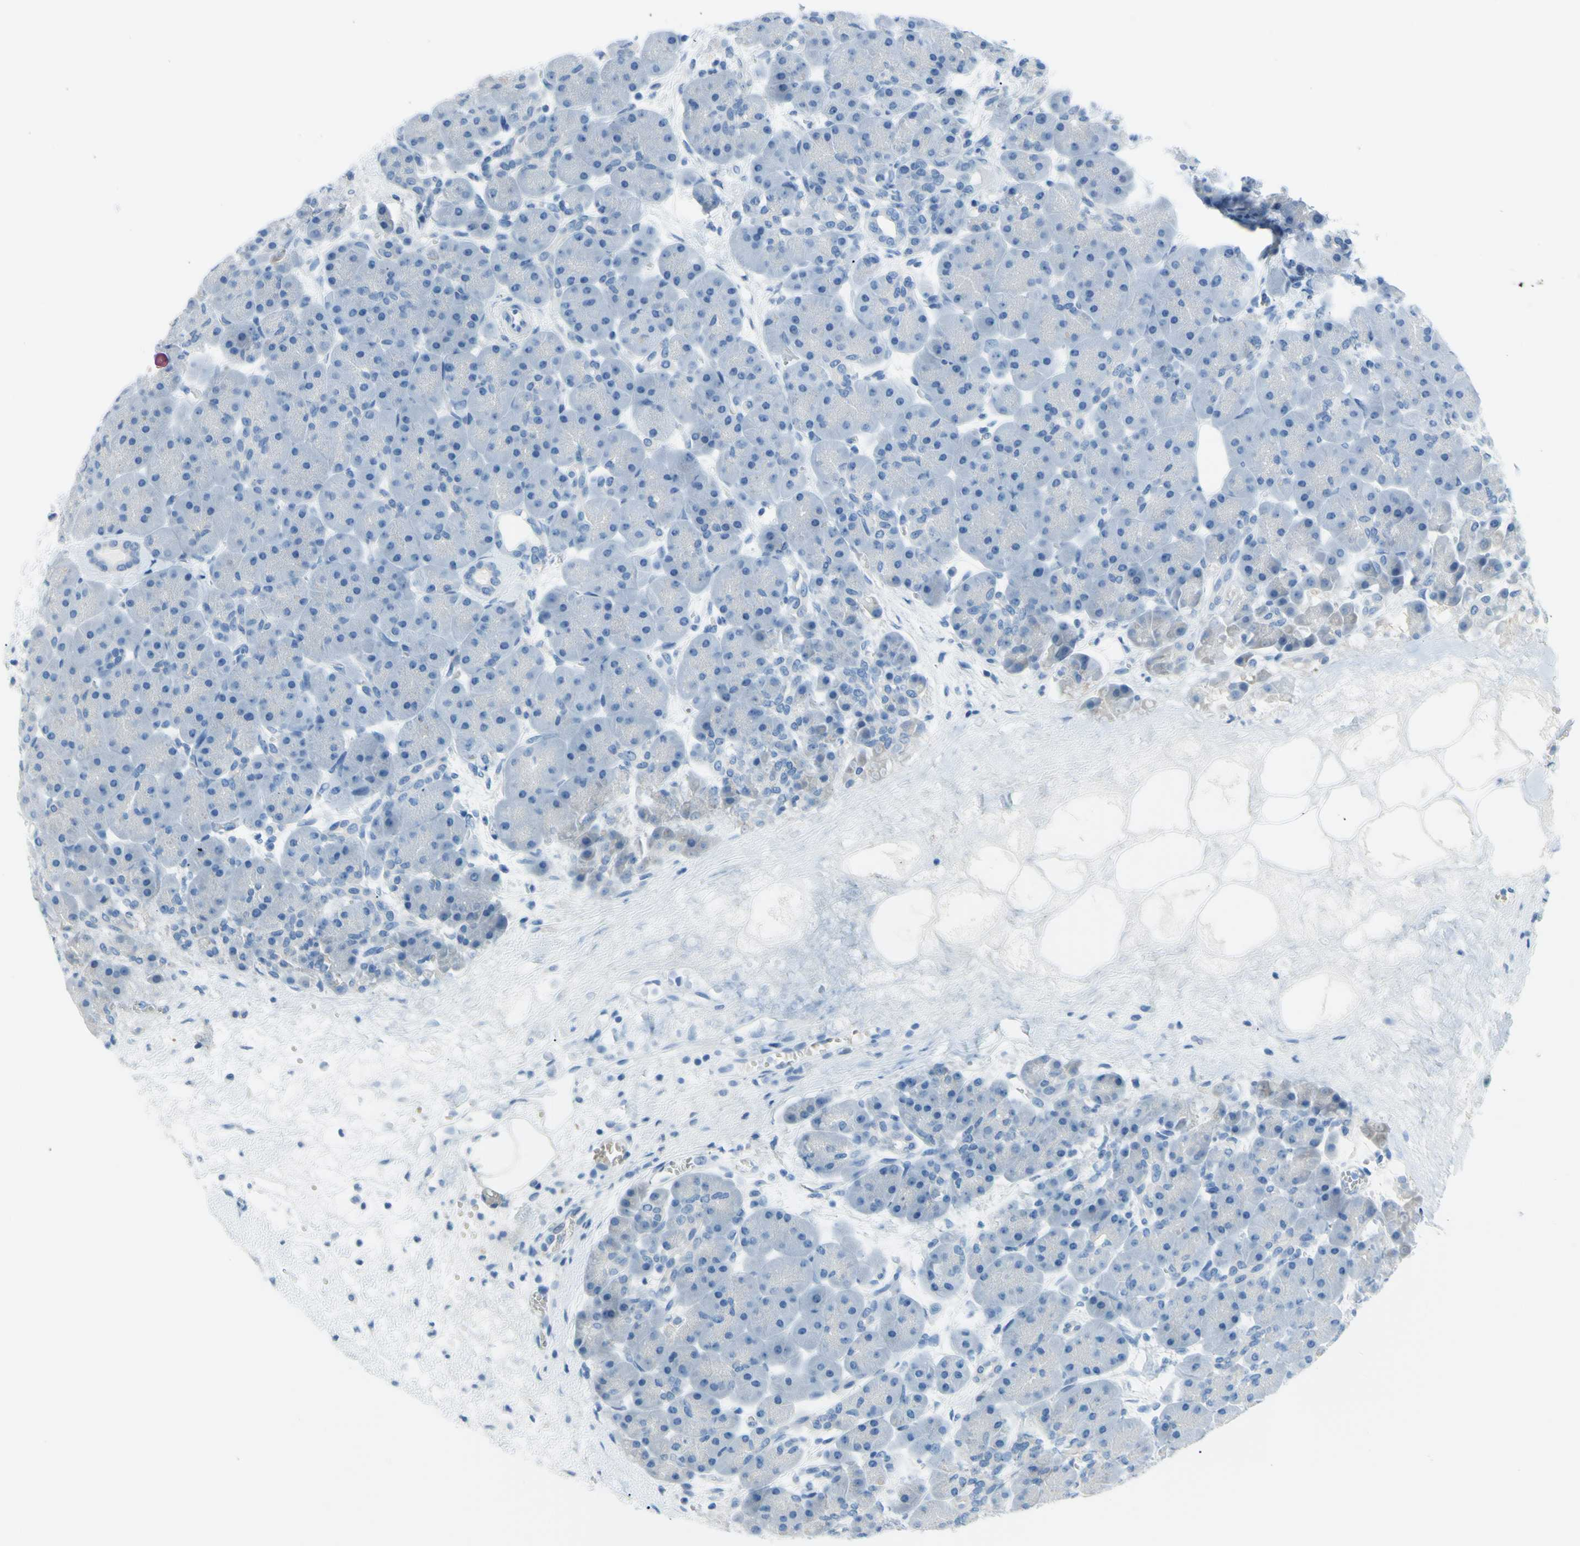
{"staining": {"intensity": "negative", "quantity": "none", "location": "none"}, "tissue": "pancreas", "cell_type": "Exocrine glandular cells", "image_type": "normal", "snomed": [{"axis": "morphology", "description": "Normal tissue, NOS"}, {"axis": "topography", "description": "Pancreas"}], "caption": "The IHC photomicrograph has no significant expression in exocrine glandular cells of pancreas. (DAB (3,3'-diaminobenzidine) IHC visualized using brightfield microscopy, high magnification).", "gene": "DCT", "patient": {"sex": "male", "age": 66}}